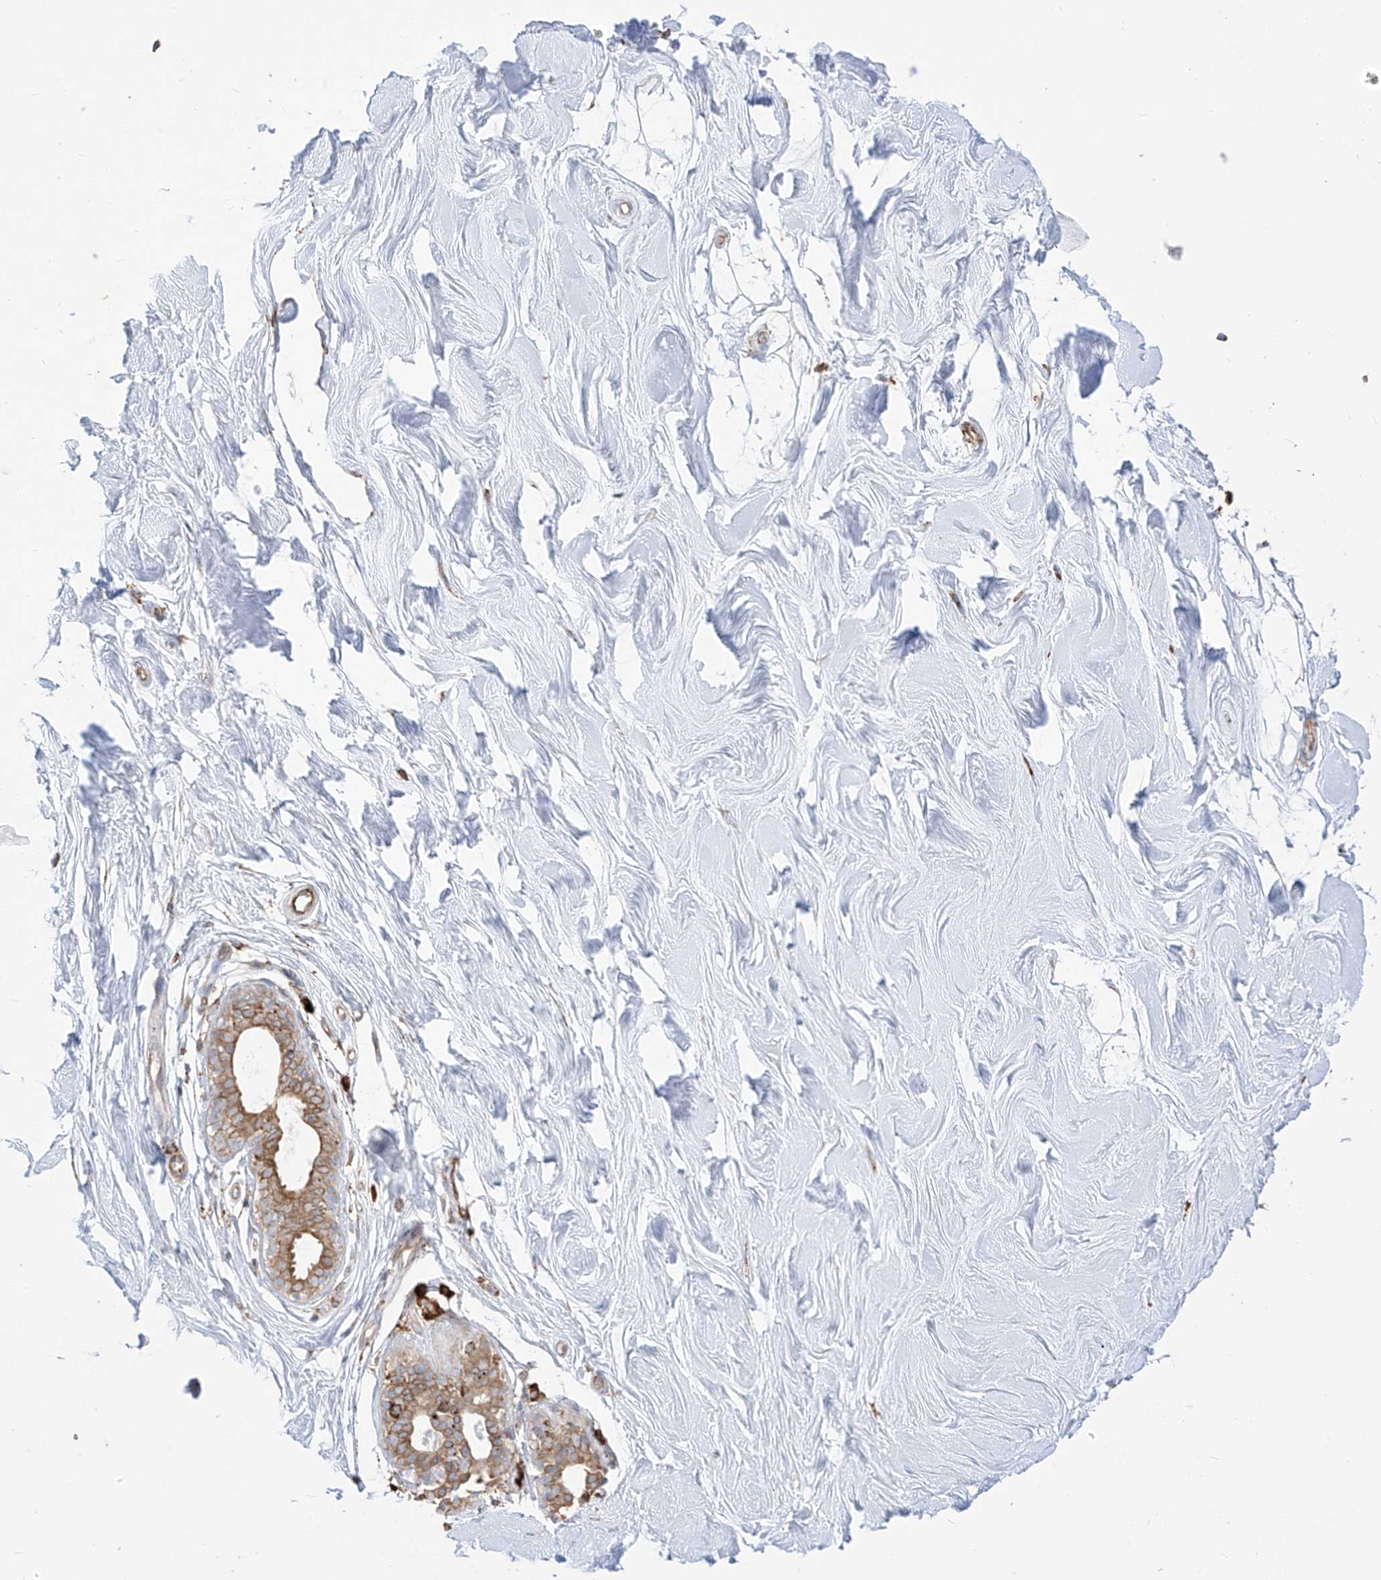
{"staining": {"intensity": "negative", "quantity": "none", "location": "none"}, "tissue": "breast", "cell_type": "Adipocytes", "image_type": "normal", "snomed": [{"axis": "morphology", "description": "Normal tissue, NOS"}, {"axis": "topography", "description": "Breast"}], "caption": "A high-resolution photomicrograph shows IHC staining of benign breast, which demonstrates no significant expression in adipocytes. (Brightfield microscopy of DAB (3,3'-diaminobenzidine) immunohistochemistry at high magnification).", "gene": "PDIA6", "patient": {"sex": "female", "age": 26}}